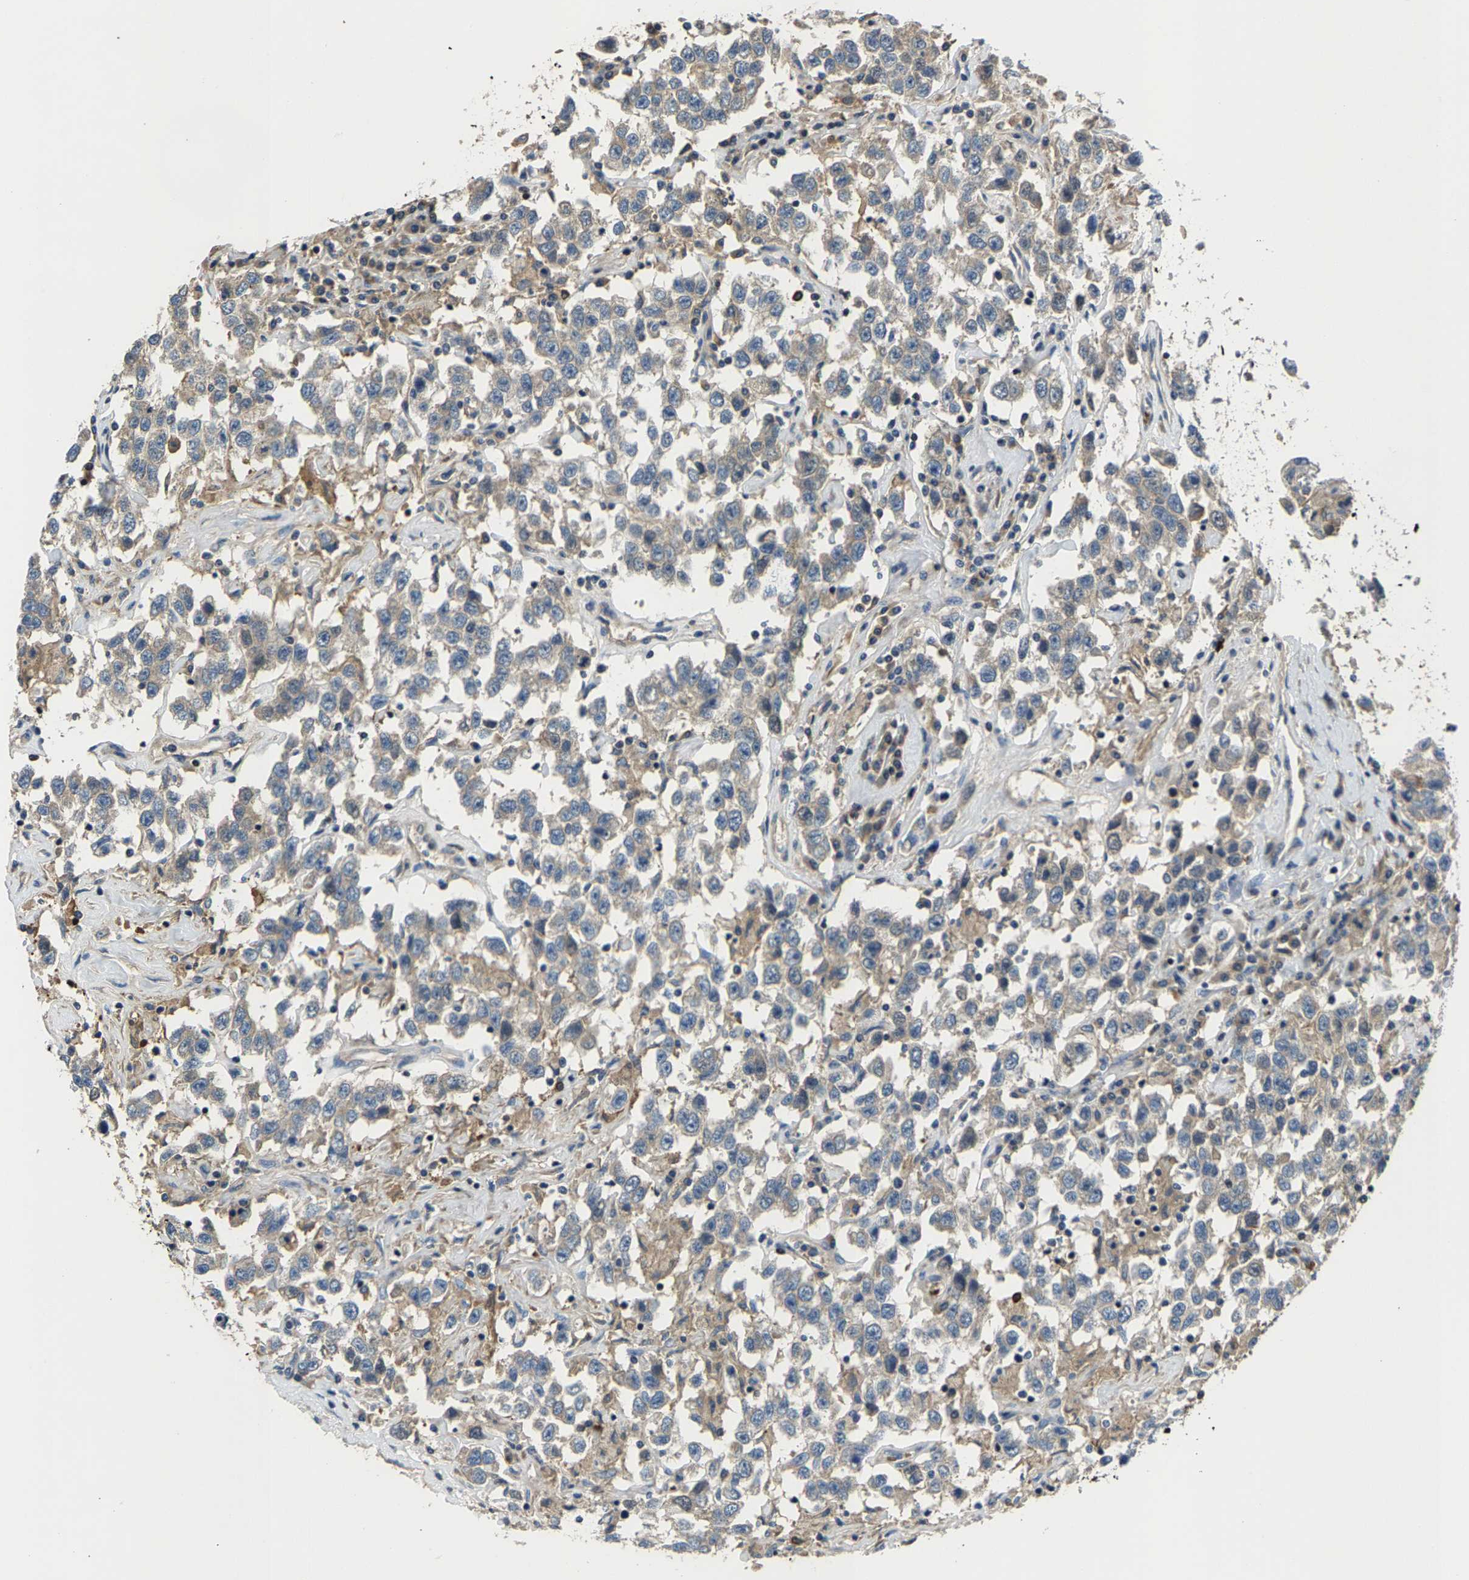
{"staining": {"intensity": "weak", "quantity": "25%-75%", "location": "cytoplasmic/membranous"}, "tissue": "testis cancer", "cell_type": "Tumor cells", "image_type": "cancer", "snomed": [{"axis": "morphology", "description": "Seminoma, NOS"}, {"axis": "topography", "description": "Testis"}], "caption": "Tumor cells demonstrate low levels of weak cytoplasmic/membranous positivity in approximately 25%-75% of cells in human seminoma (testis).", "gene": "AGBL3", "patient": {"sex": "male", "age": 41}}